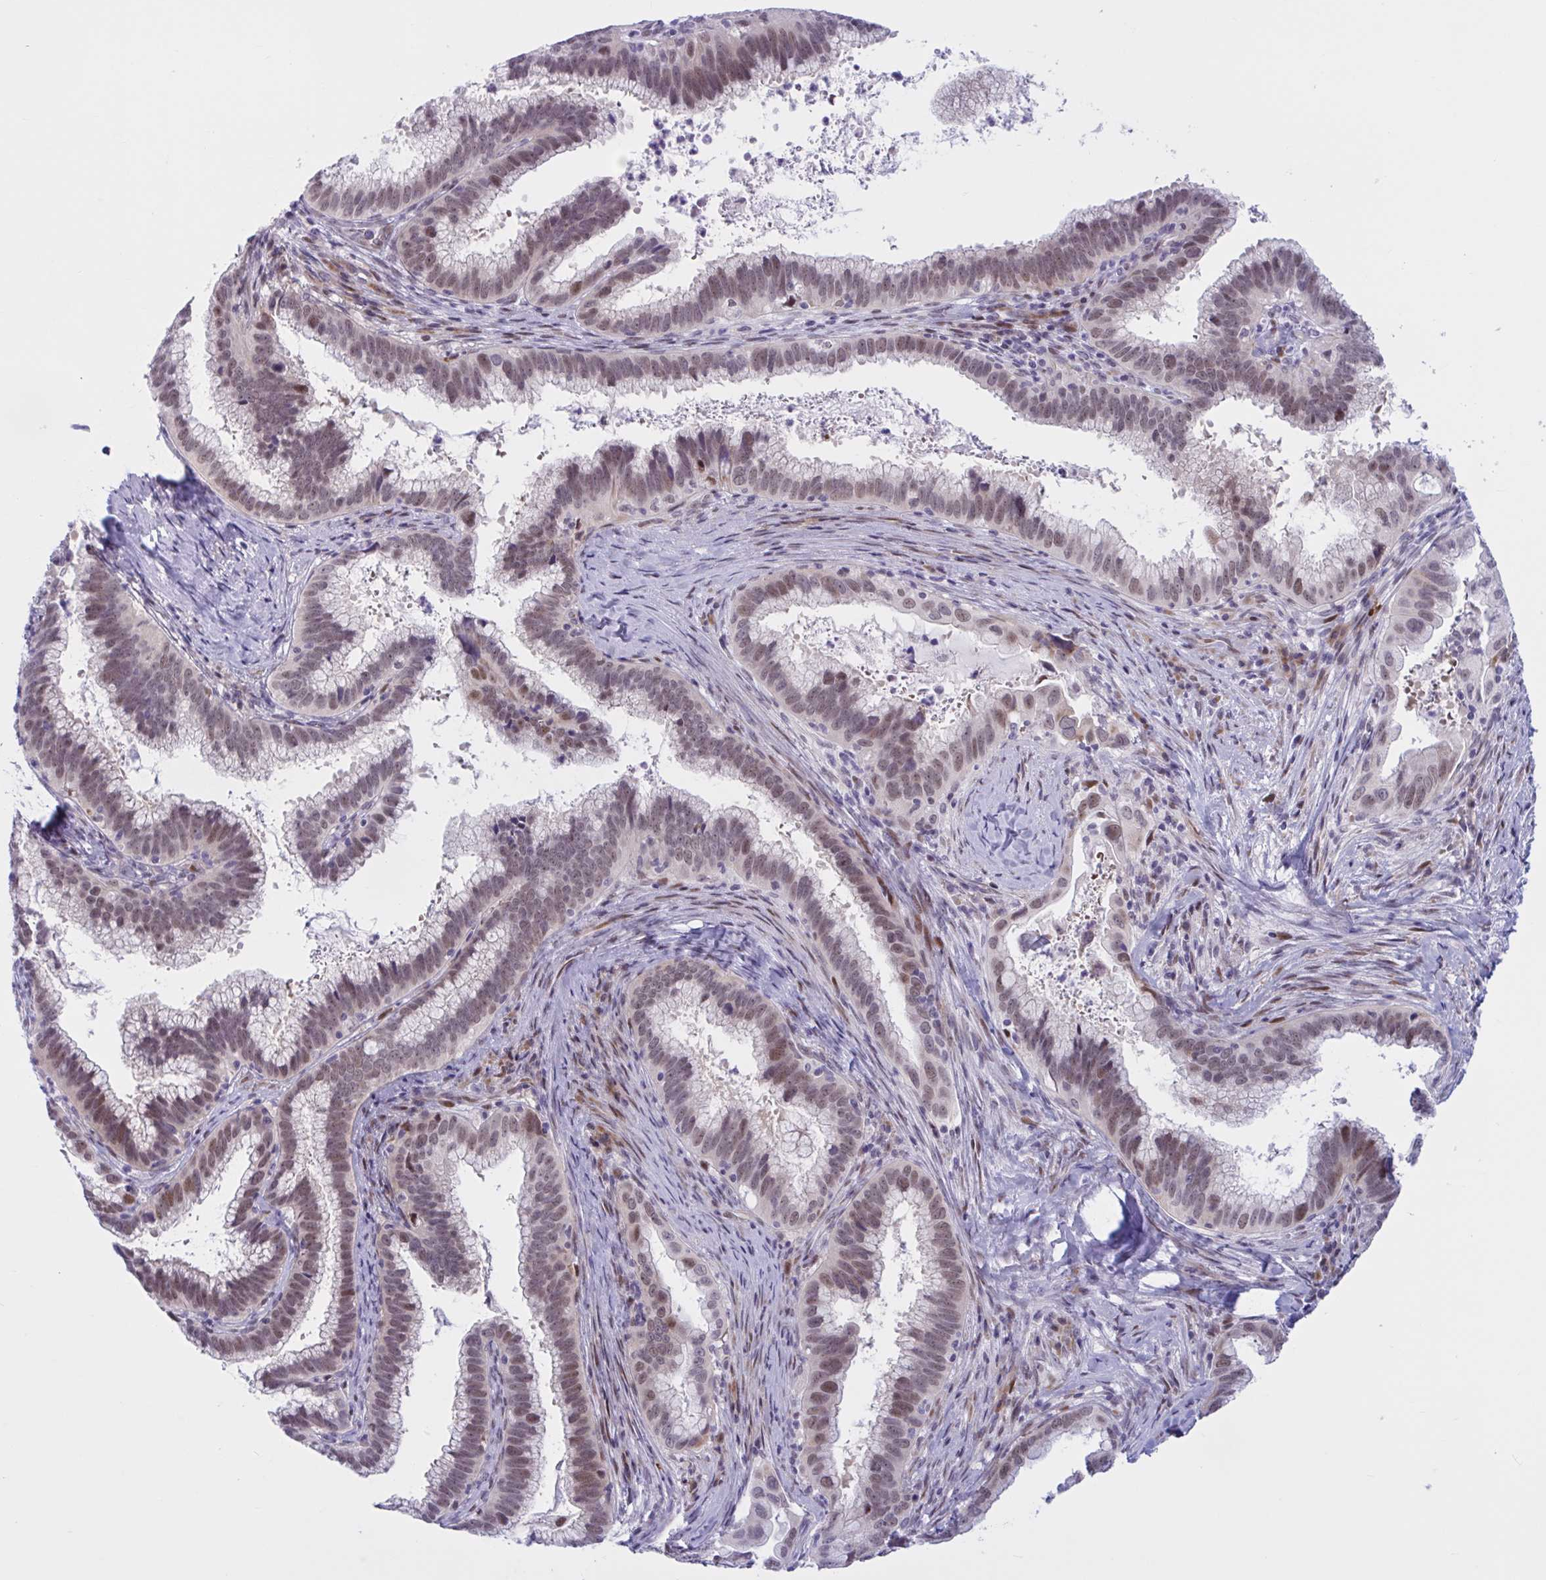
{"staining": {"intensity": "moderate", "quantity": ">75%", "location": "nuclear"}, "tissue": "cervical cancer", "cell_type": "Tumor cells", "image_type": "cancer", "snomed": [{"axis": "morphology", "description": "Adenocarcinoma, NOS"}, {"axis": "topography", "description": "Cervix"}], "caption": "Tumor cells demonstrate medium levels of moderate nuclear expression in about >75% of cells in cervical cancer (adenocarcinoma).", "gene": "RBL1", "patient": {"sex": "female", "age": 56}}